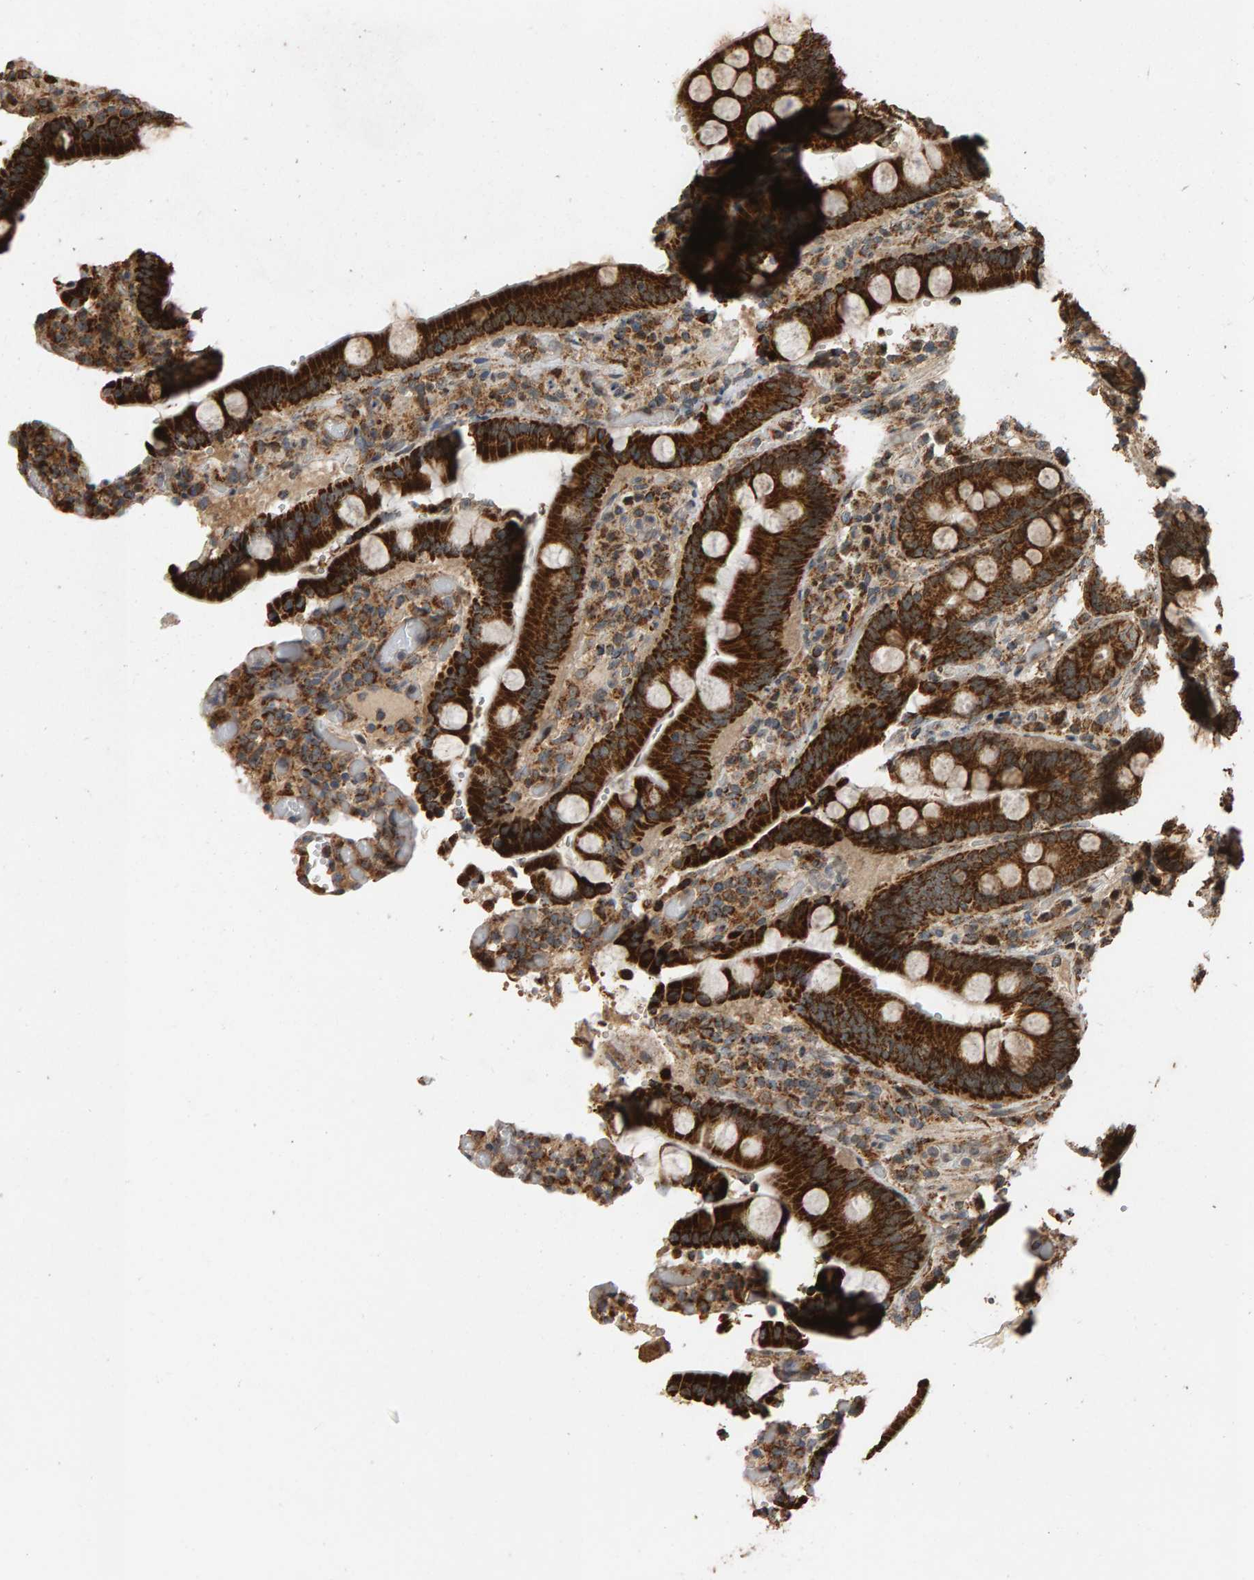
{"staining": {"intensity": "strong", "quantity": ">75%", "location": "cytoplasmic/membranous"}, "tissue": "duodenum", "cell_type": "Glandular cells", "image_type": "normal", "snomed": [{"axis": "morphology", "description": "Normal tissue, NOS"}, {"axis": "topography", "description": "Small intestine, NOS"}], "caption": "High-power microscopy captured an immunohistochemistry (IHC) image of normal duodenum, revealing strong cytoplasmic/membranous positivity in approximately >75% of glandular cells. The staining was performed using DAB to visualize the protein expression in brown, while the nuclei were stained in blue with hematoxylin (Magnification: 20x).", "gene": "GSTK1", "patient": {"sex": "female", "age": 71}}